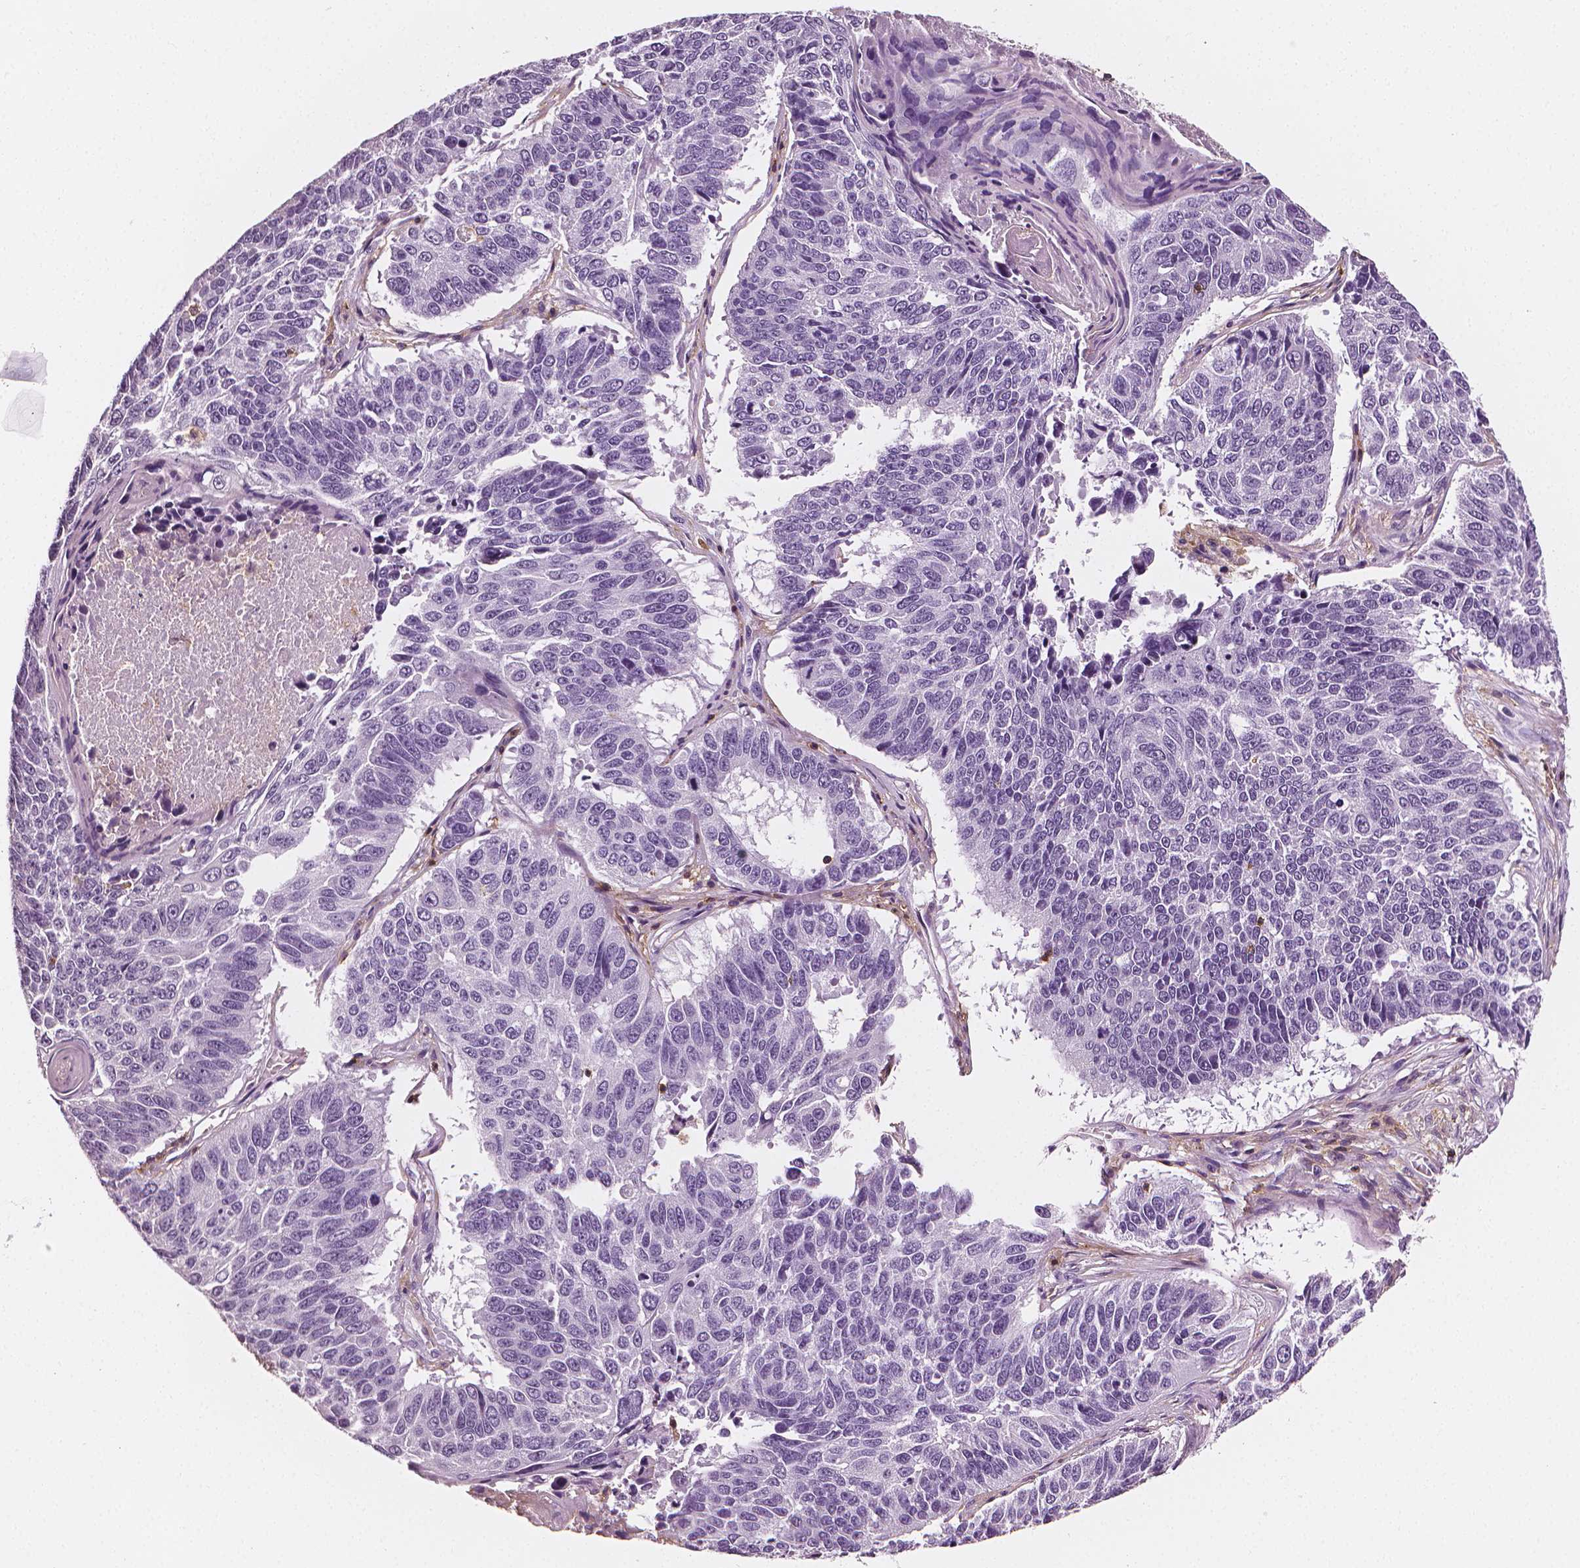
{"staining": {"intensity": "negative", "quantity": "none", "location": "none"}, "tissue": "lung cancer", "cell_type": "Tumor cells", "image_type": "cancer", "snomed": [{"axis": "morphology", "description": "Squamous cell carcinoma, NOS"}, {"axis": "topography", "description": "Lung"}], "caption": "This is an immunohistochemistry photomicrograph of lung squamous cell carcinoma. There is no expression in tumor cells.", "gene": "PTPRC", "patient": {"sex": "male", "age": 73}}